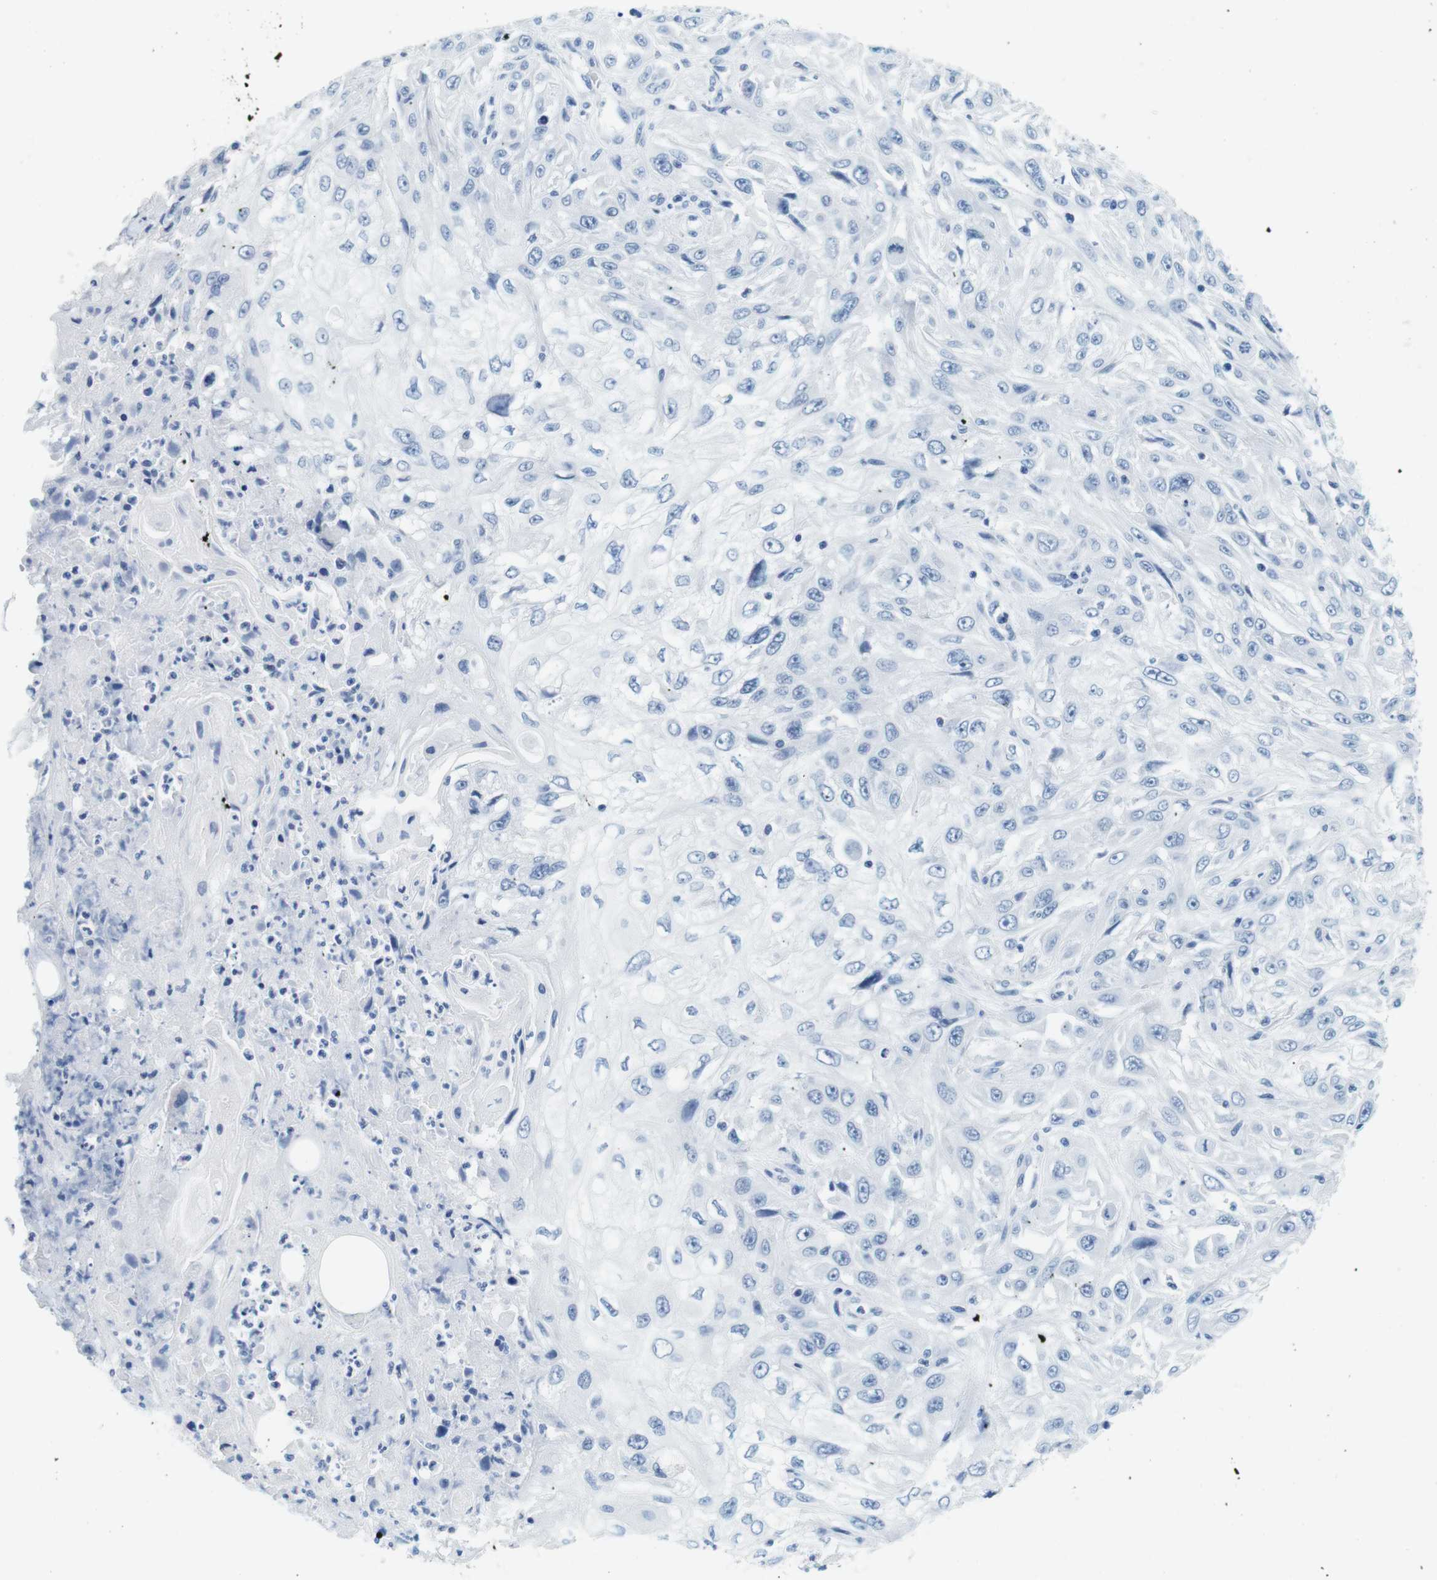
{"staining": {"intensity": "negative", "quantity": "none", "location": "none"}, "tissue": "skin cancer", "cell_type": "Tumor cells", "image_type": "cancer", "snomed": [{"axis": "morphology", "description": "Squamous cell carcinoma, NOS"}, {"axis": "topography", "description": "Skin"}], "caption": "This is an IHC image of human squamous cell carcinoma (skin). There is no positivity in tumor cells.", "gene": "CYP2C9", "patient": {"sex": "male", "age": 75}}